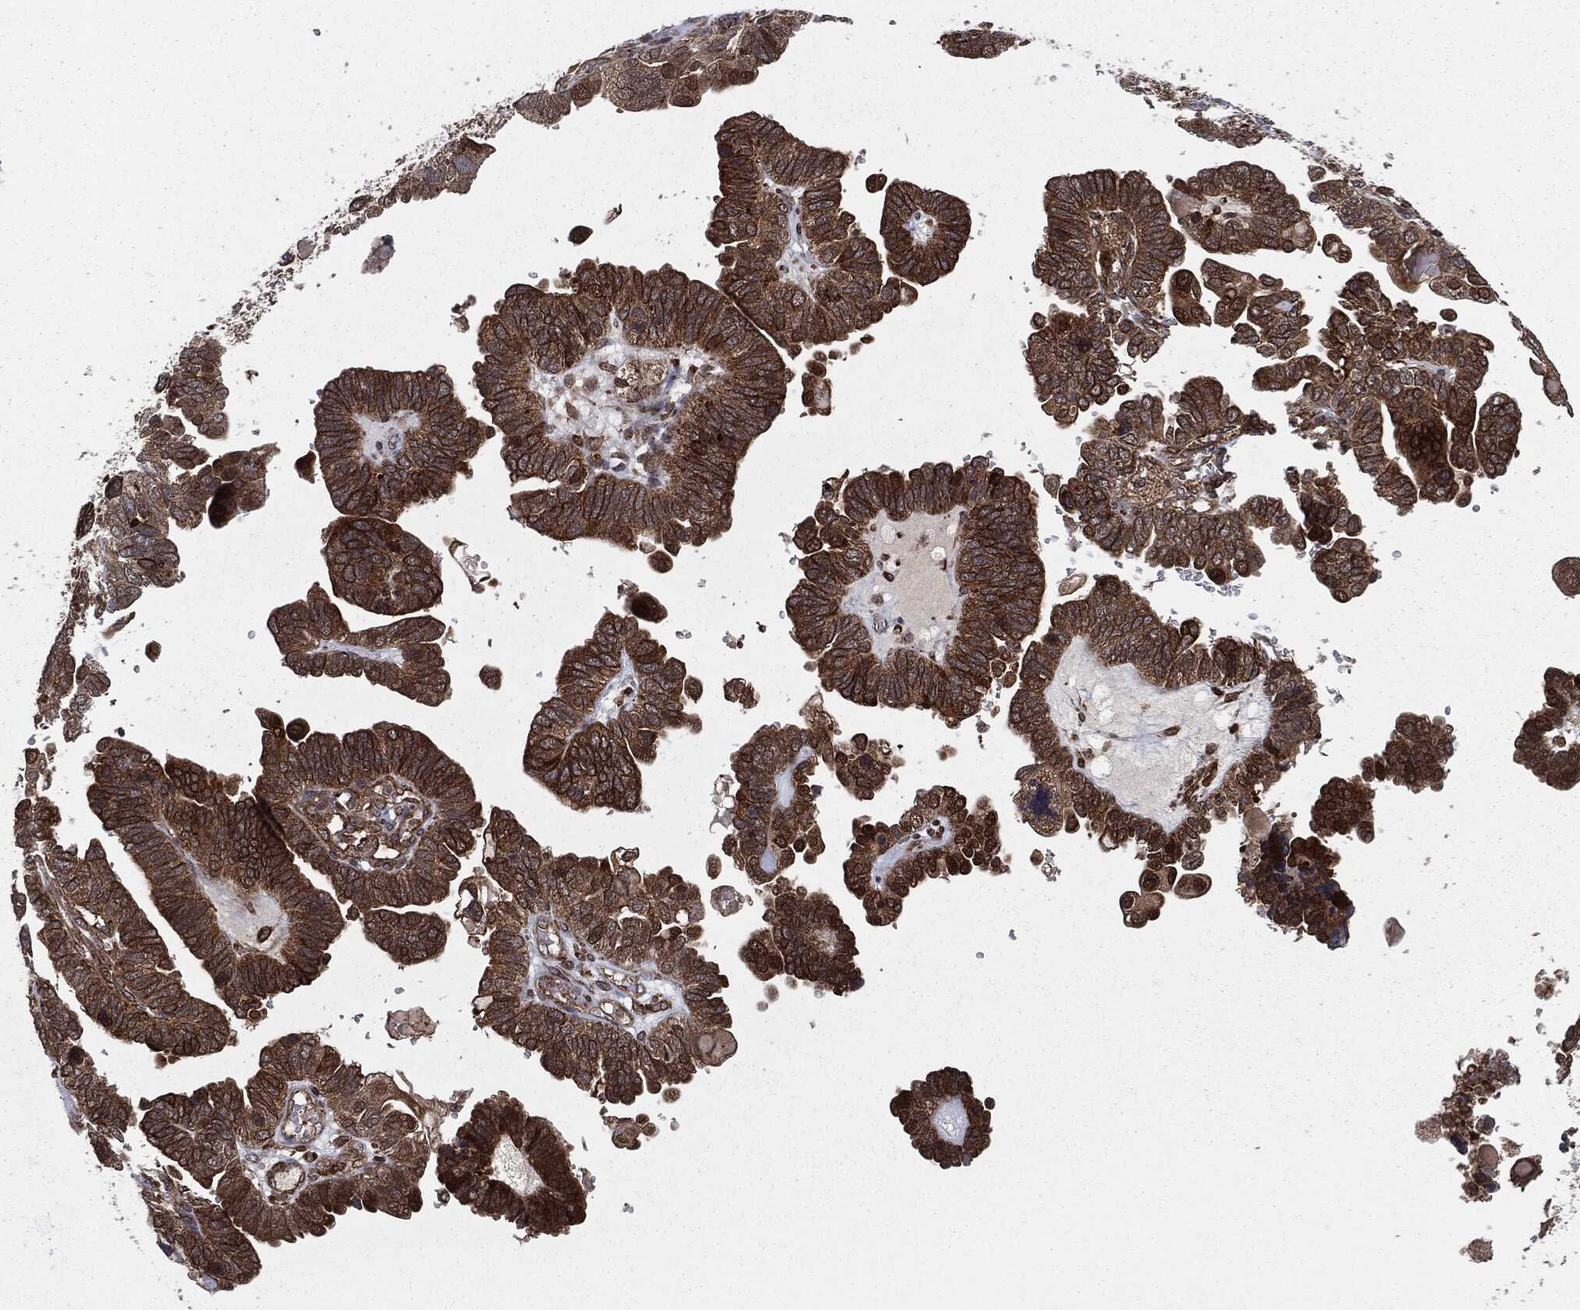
{"staining": {"intensity": "moderate", "quantity": ">75%", "location": "cytoplasmic/membranous,nuclear"}, "tissue": "ovarian cancer", "cell_type": "Tumor cells", "image_type": "cancer", "snomed": [{"axis": "morphology", "description": "Cystadenocarcinoma, serous, NOS"}, {"axis": "topography", "description": "Ovary"}], "caption": "Ovarian cancer stained with DAB (3,3'-diaminobenzidine) immunohistochemistry (IHC) reveals medium levels of moderate cytoplasmic/membranous and nuclear expression in approximately >75% of tumor cells.", "gene": "RANBP9", "patient": {"sex": "female", "age": 51}}